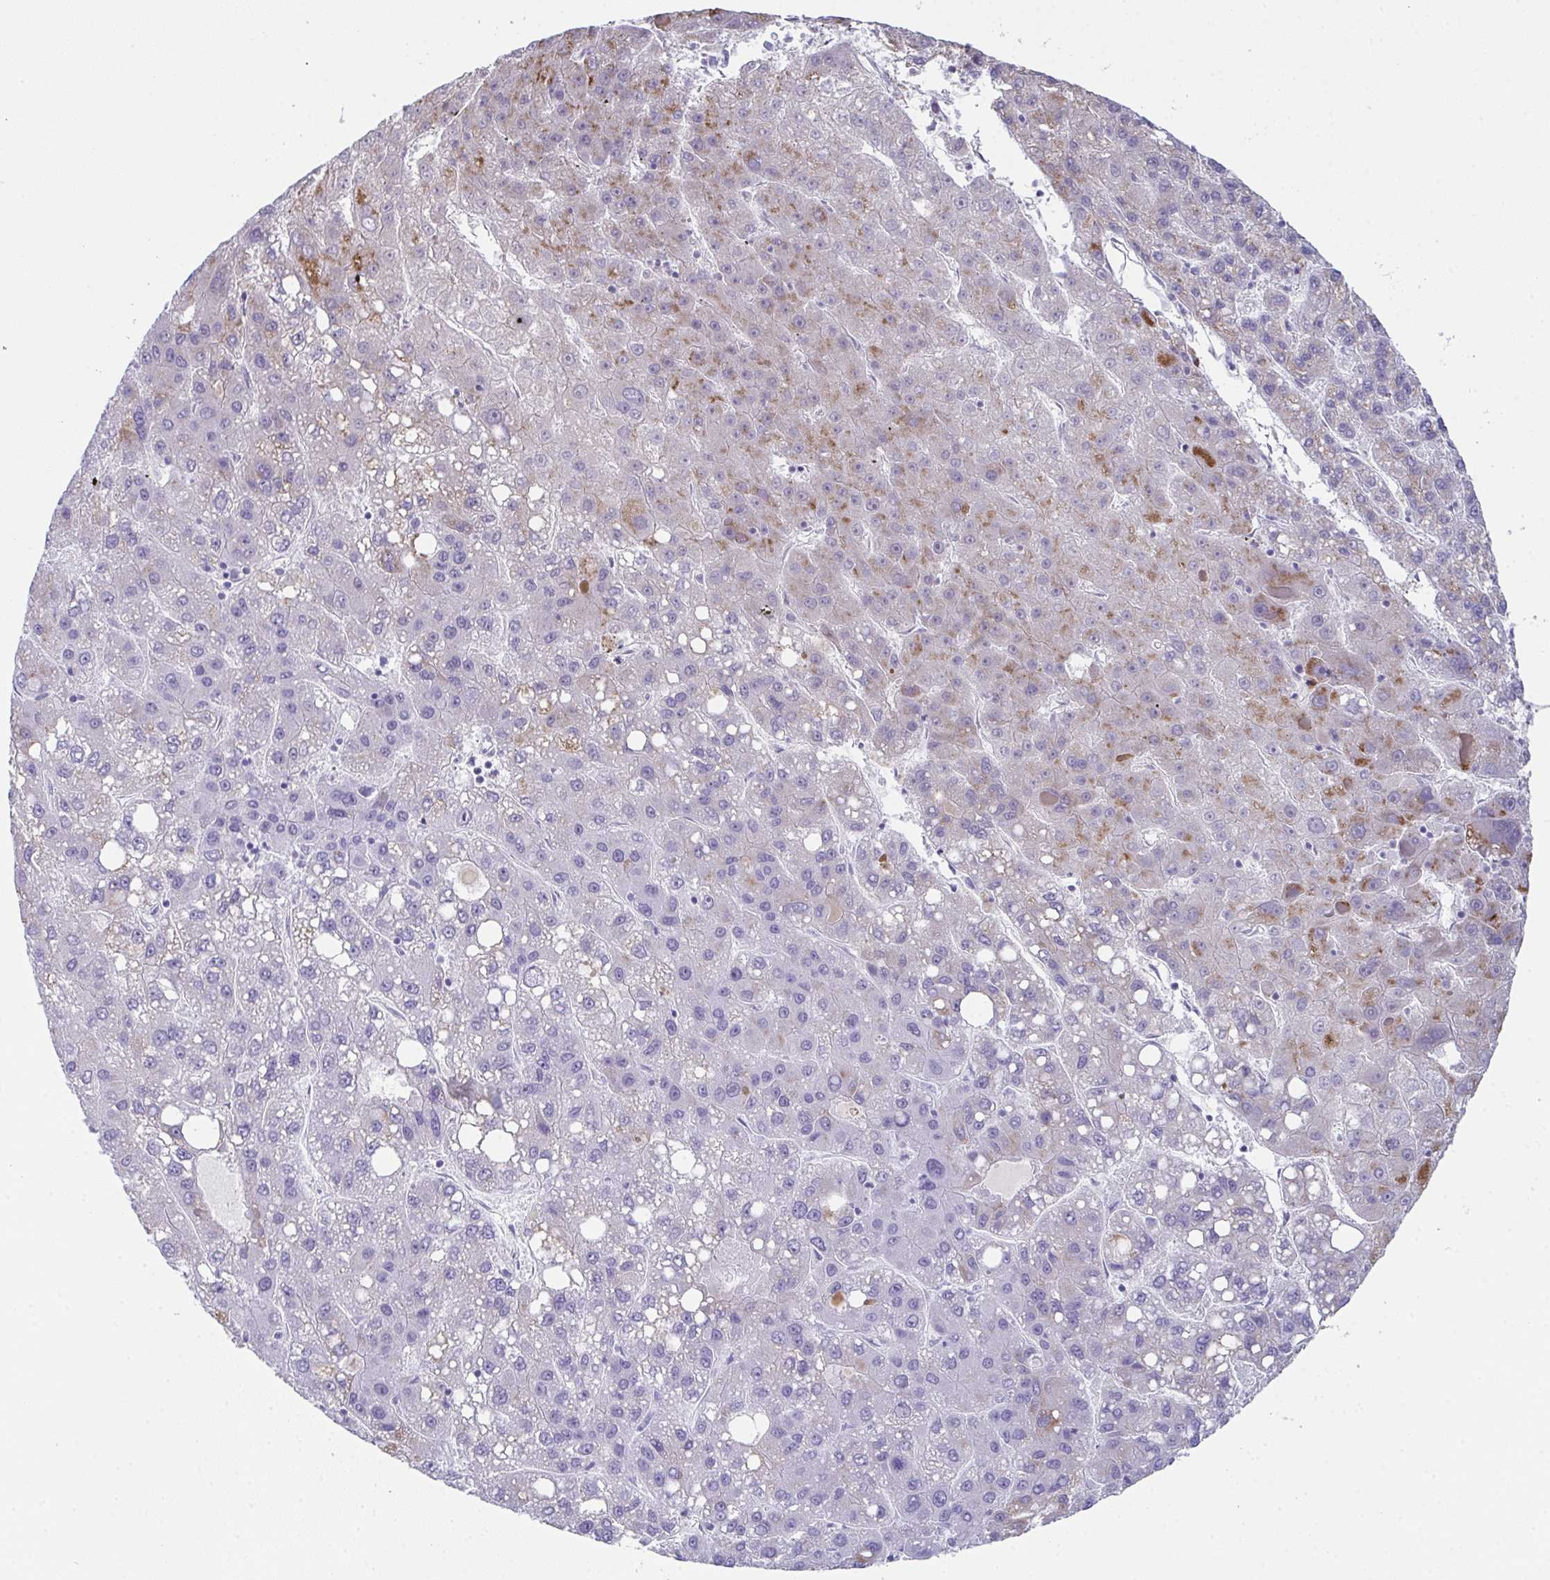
{"staining": {"intensity": "moderate", "quantity": "<25%", "location": "cytoplasmic/membranous"}, "tissue": "liver cancer", "cell_type": "Tumor cells", "image_type": "cancer", "snomed": [{"axis": "morphology", "description": "Carcinoma, Hepatocellular, NOS"}, {"axis": "topography", "description": "Liver"}], "caption": "Brown immunohistochemical staining in liver hepatocellular carcinoma demonstrates moderate cytoplasmic/membranous positivity in approximately <25% of tumor cells. (Brightfield microscopy of DAB IHC at high magnification).", "gene": "TEX19", "patient": {"sex": "female", "age": 82}}